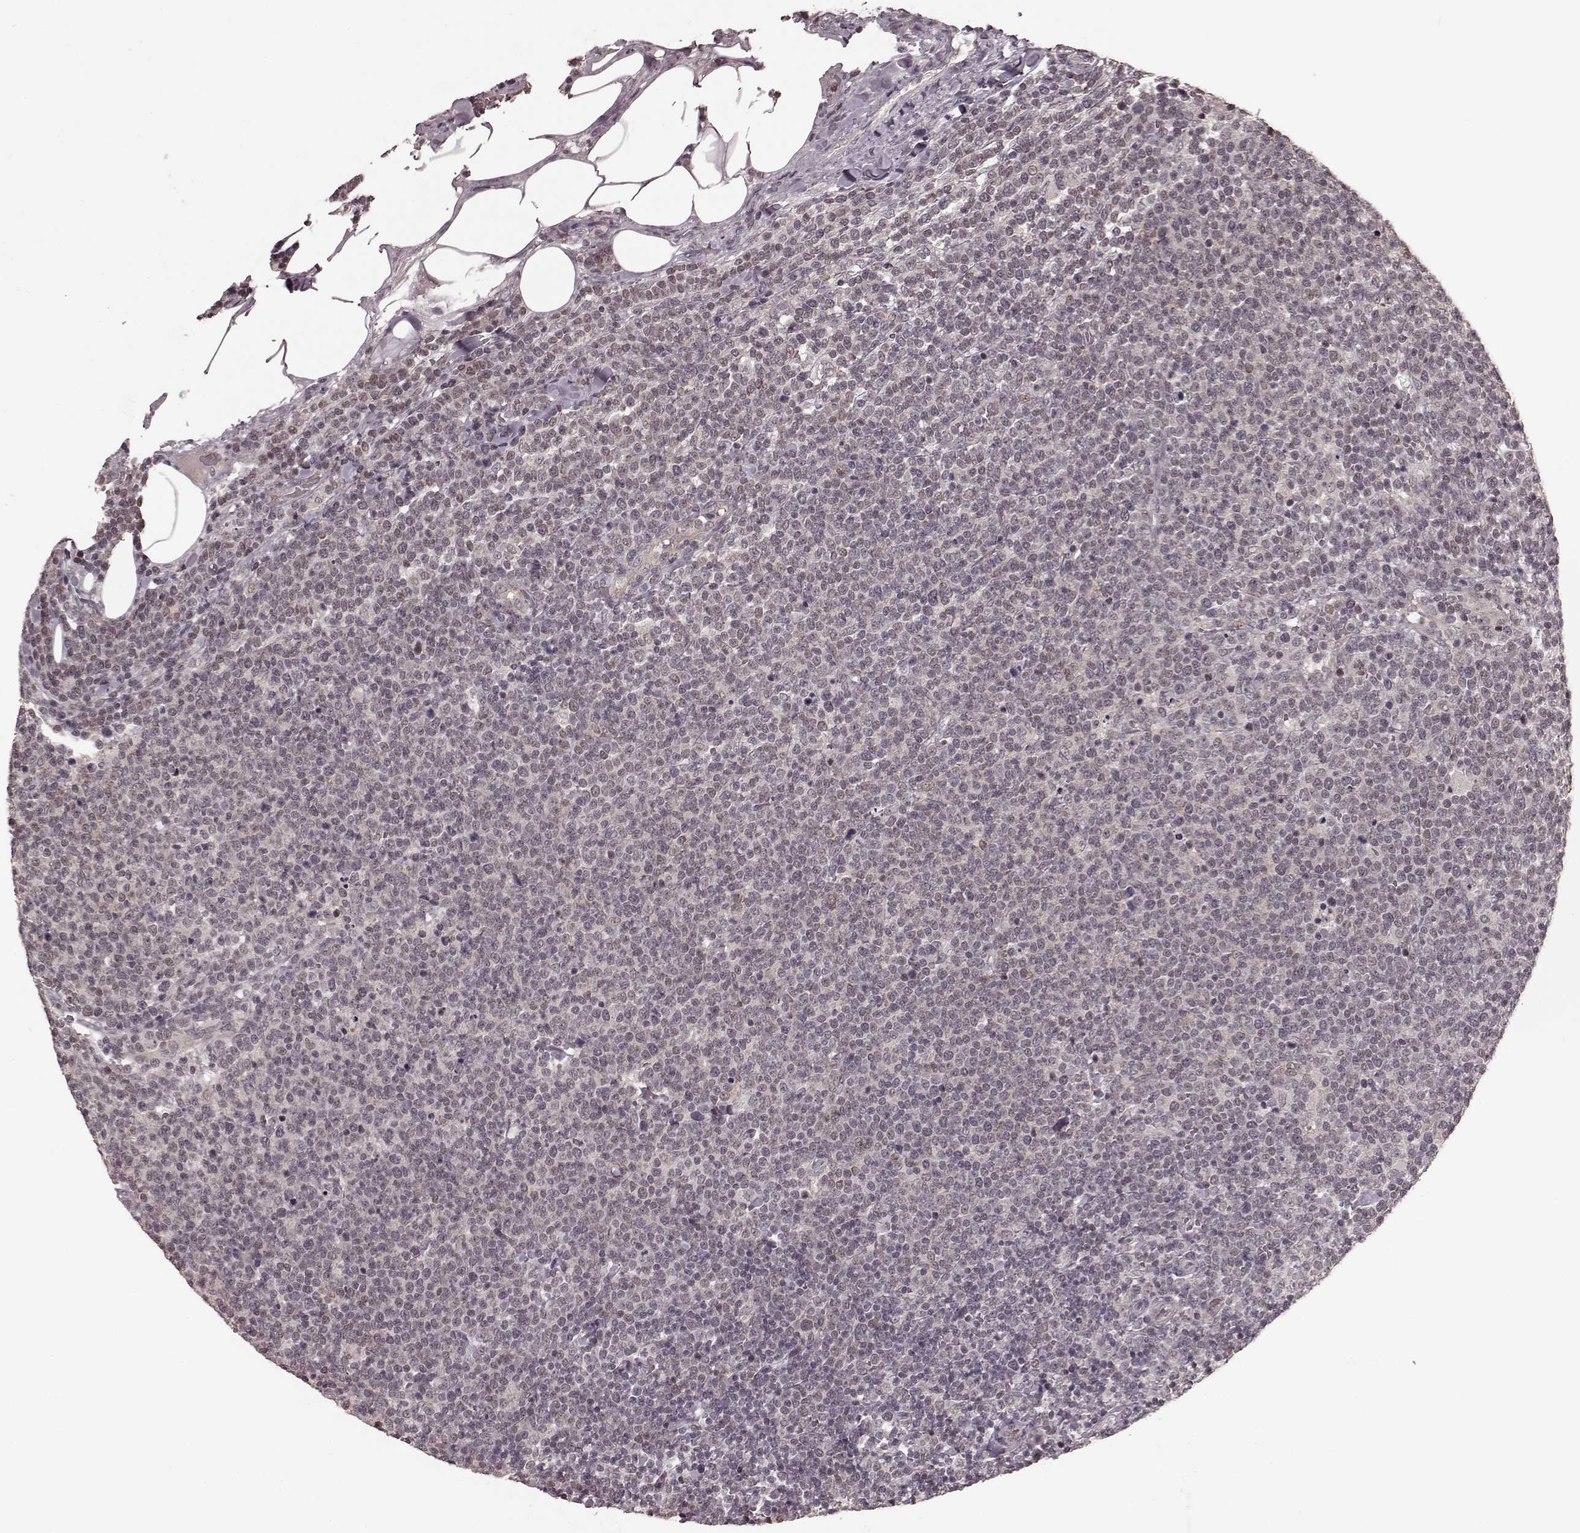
{"staining": {"intensity": "negative", "quantity": "none", "location": "none"}, "tissue": "lymphoma", "cell_type": "Tumor cells", "image_type": "cancer", "snomed": [{"axis": "morphology", "description": "Malignant lymphoma, non-Hodgkin's type, High grade"}, {"axis": "topography", "description": "Lymph node"}], "caption": "An image of human high-grade malignant lymphoma, non-Hodgkin's type is negative for staining in tumor cells. The staining was performed using DAB (3,3'-diaminobenzidine) to visualize the protein expression in brown, while the nuclei were stained in blue with hematoxylin (Magnification: 20x).", "gene": "PLCB4", "patient": {"sex": "male", "age": 61}}